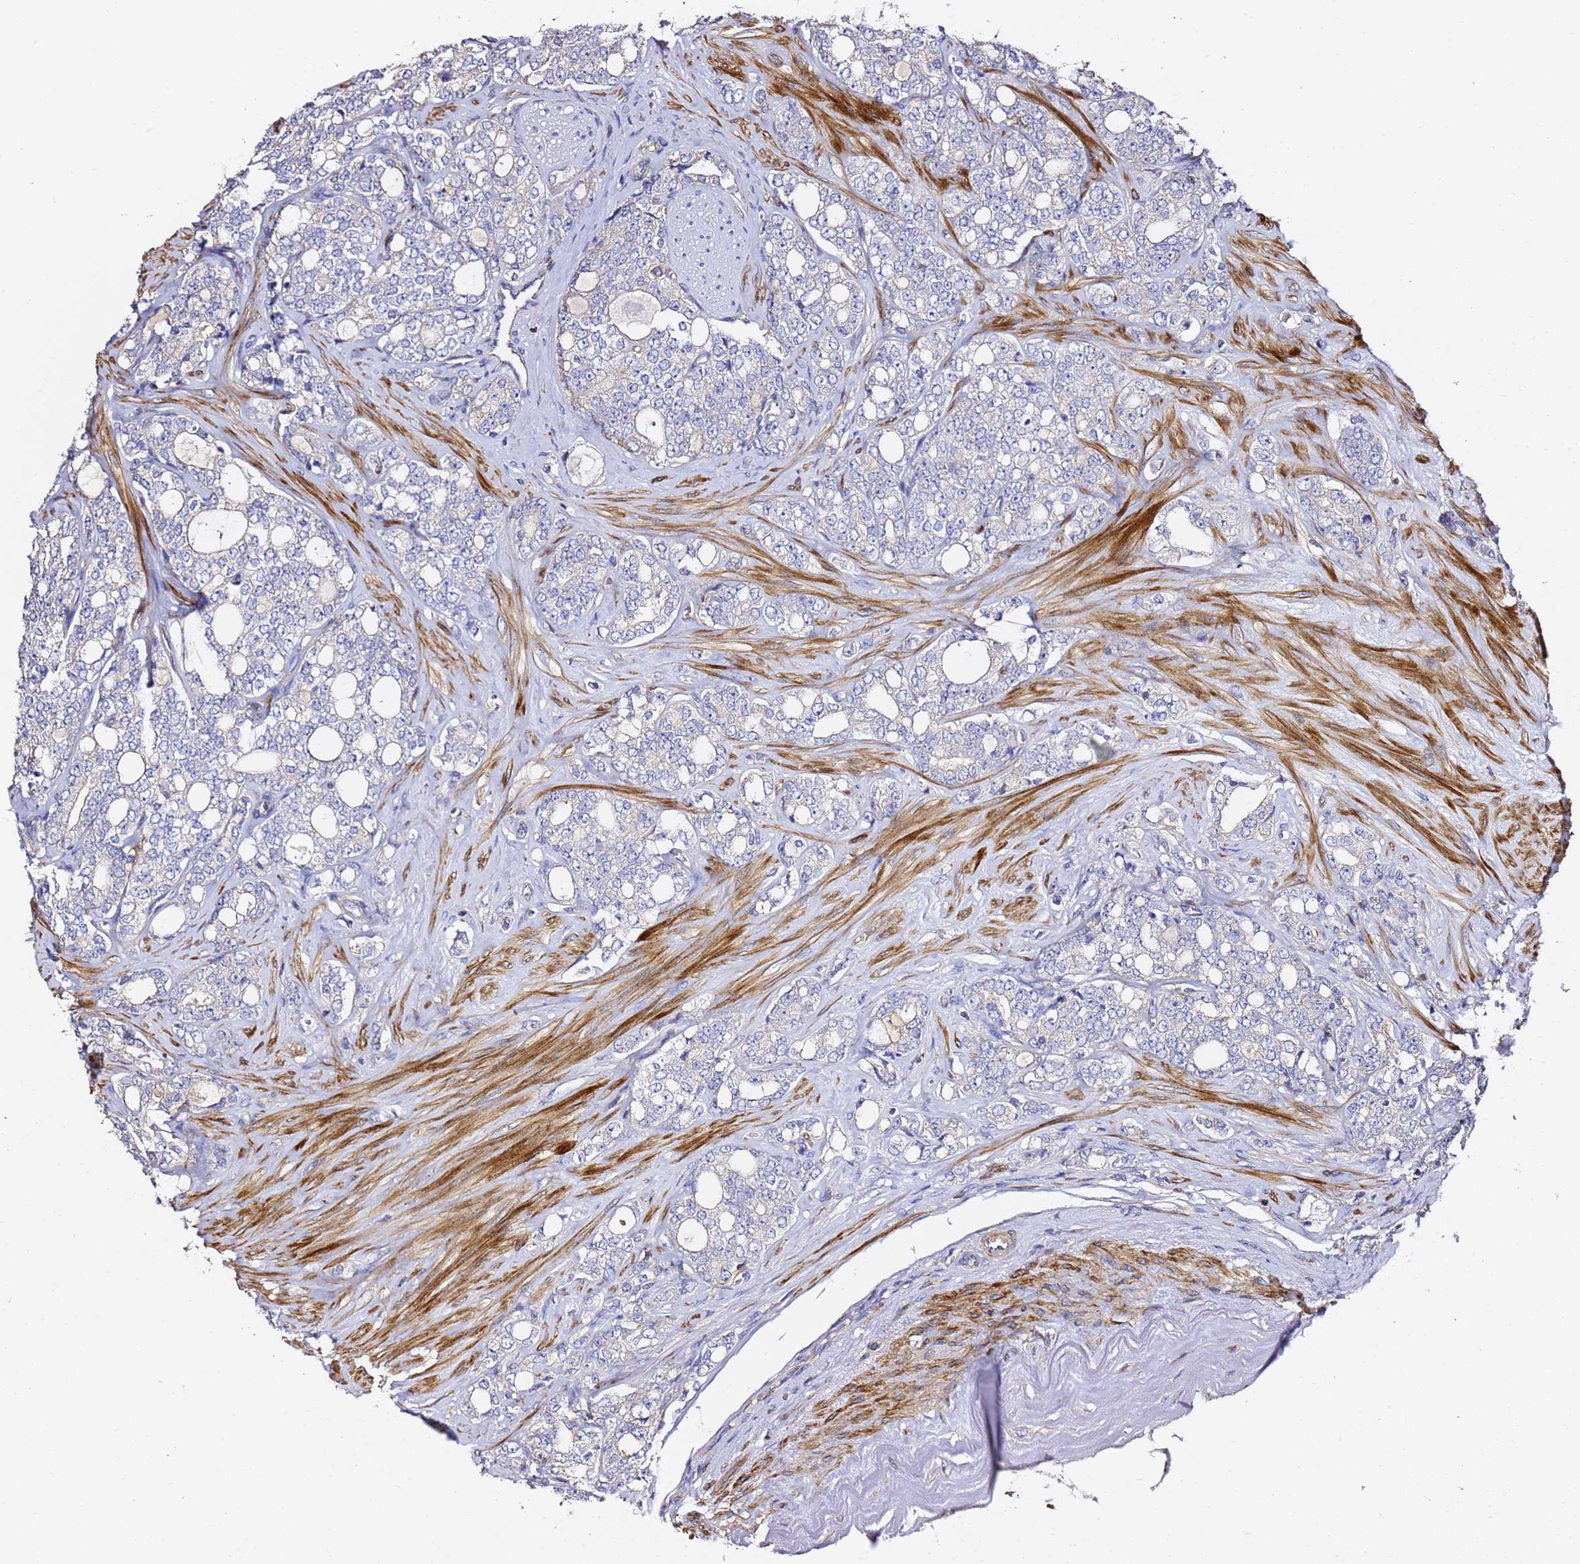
{"staining": {"intensity": "negative", "quantity": "none", "location": "none"}, "tissue": "prostate cancer", "cell_type": "Tumor cells", "image_type": "cancer", "snomed": [{"axis": "morphology", "description": "Adenocarcinoma, High grade"}, {"axis": "topography", "description": "Prostate"}], "caption": "Immunohistochemistry (IHC) micrograph of human prostate cancer stained for a protein (brown), which demonstrates no positivity in tumor cells.", "gene": "ZFP36L2", "patient": {"sex": "male", "age": 64}}